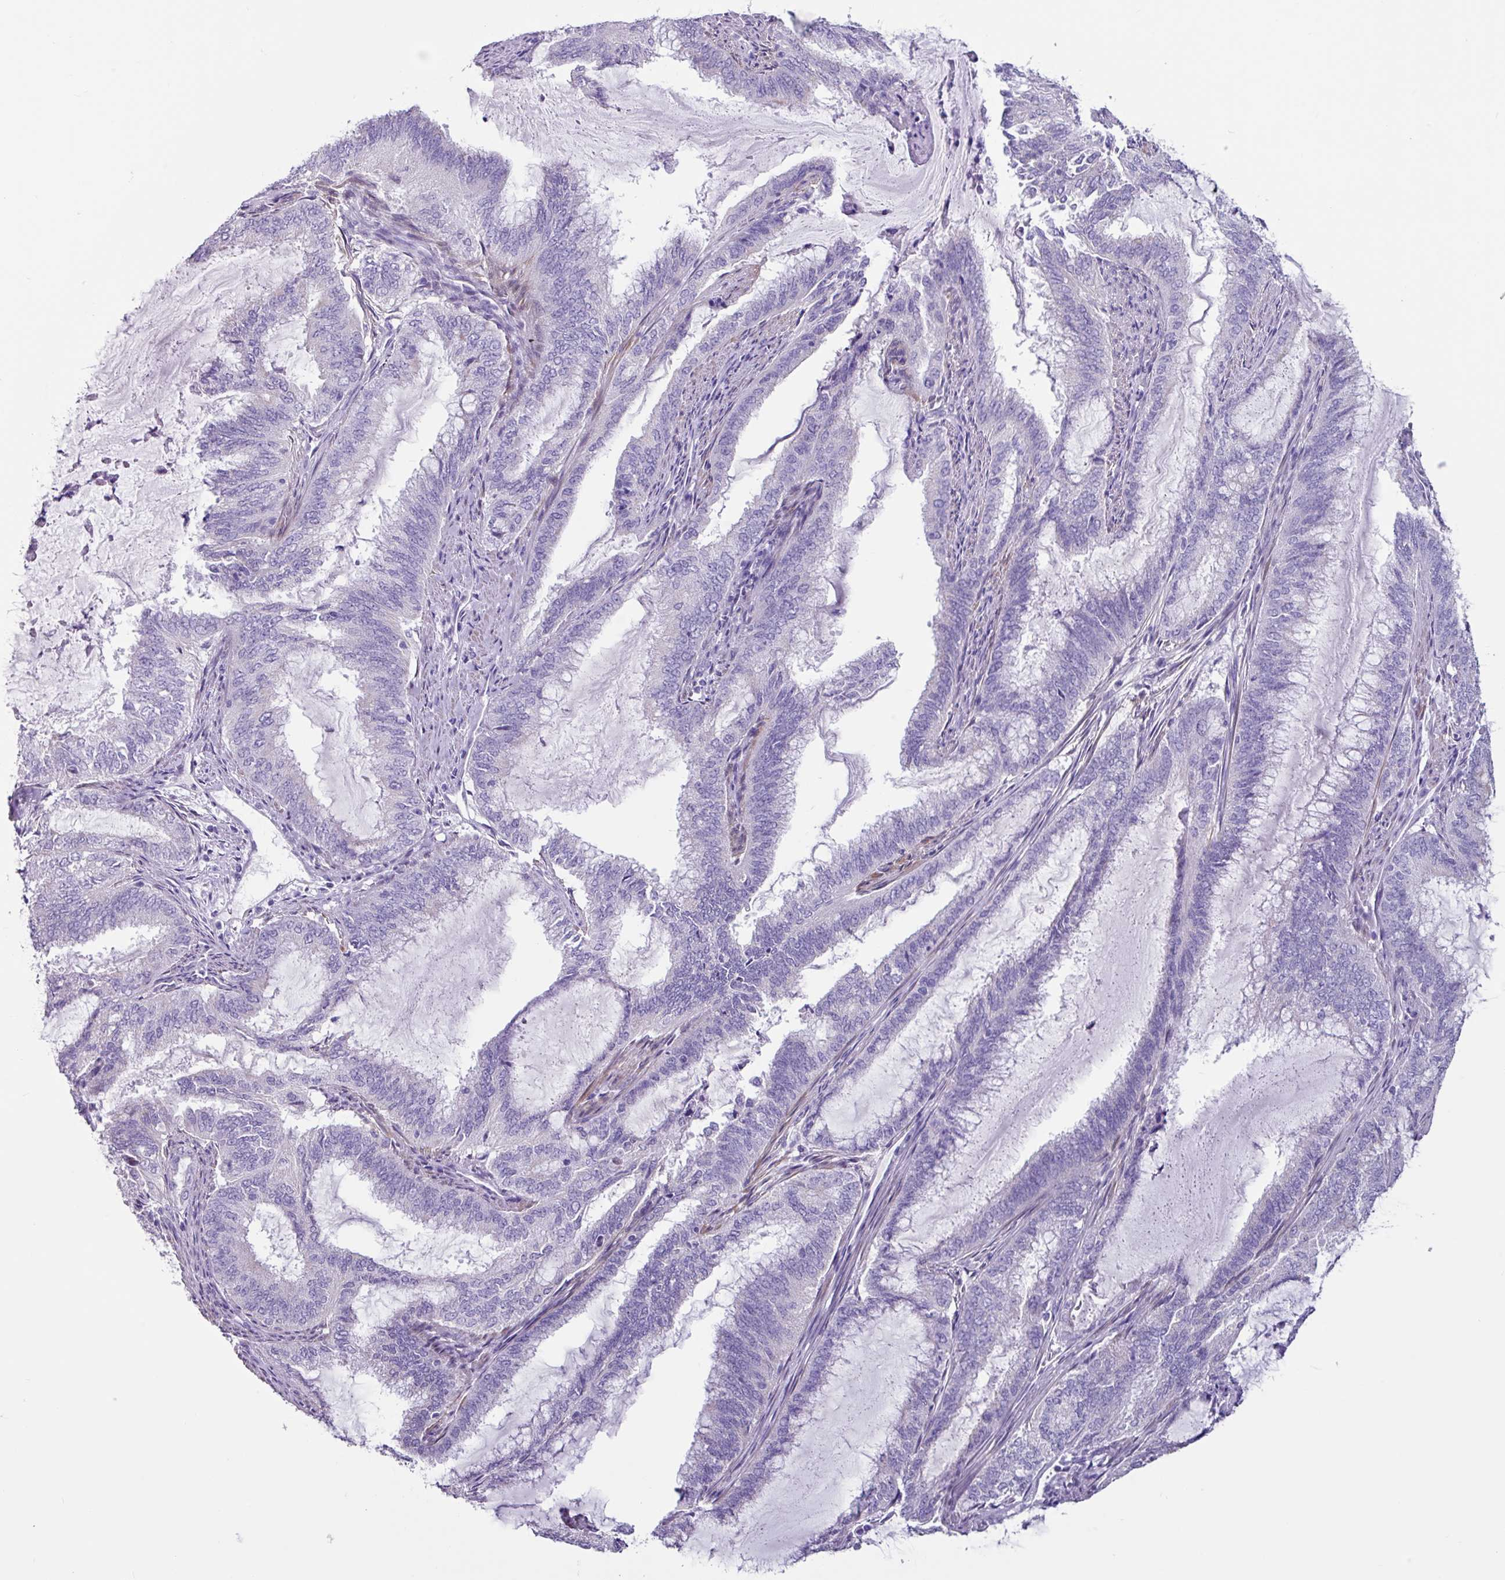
{"staining": {"intensity": "negative", "quantity": "none", "location": "none"}, "tissue": "endometrial cancer", "cell_type": "Tumor cells", "image_type": "cancer", "snomed": [{"axis": "morphology", "description": "Adenocarcinoma, NOS"}, {"axis": "topography", "description": "Endometrium"}], "caption": "Immunohistochemical staining of human endometrial cancer reveals no significant expression in tumor cells.", "gene": "OTX1", "patient": {"sex": "female", "age": 51}}